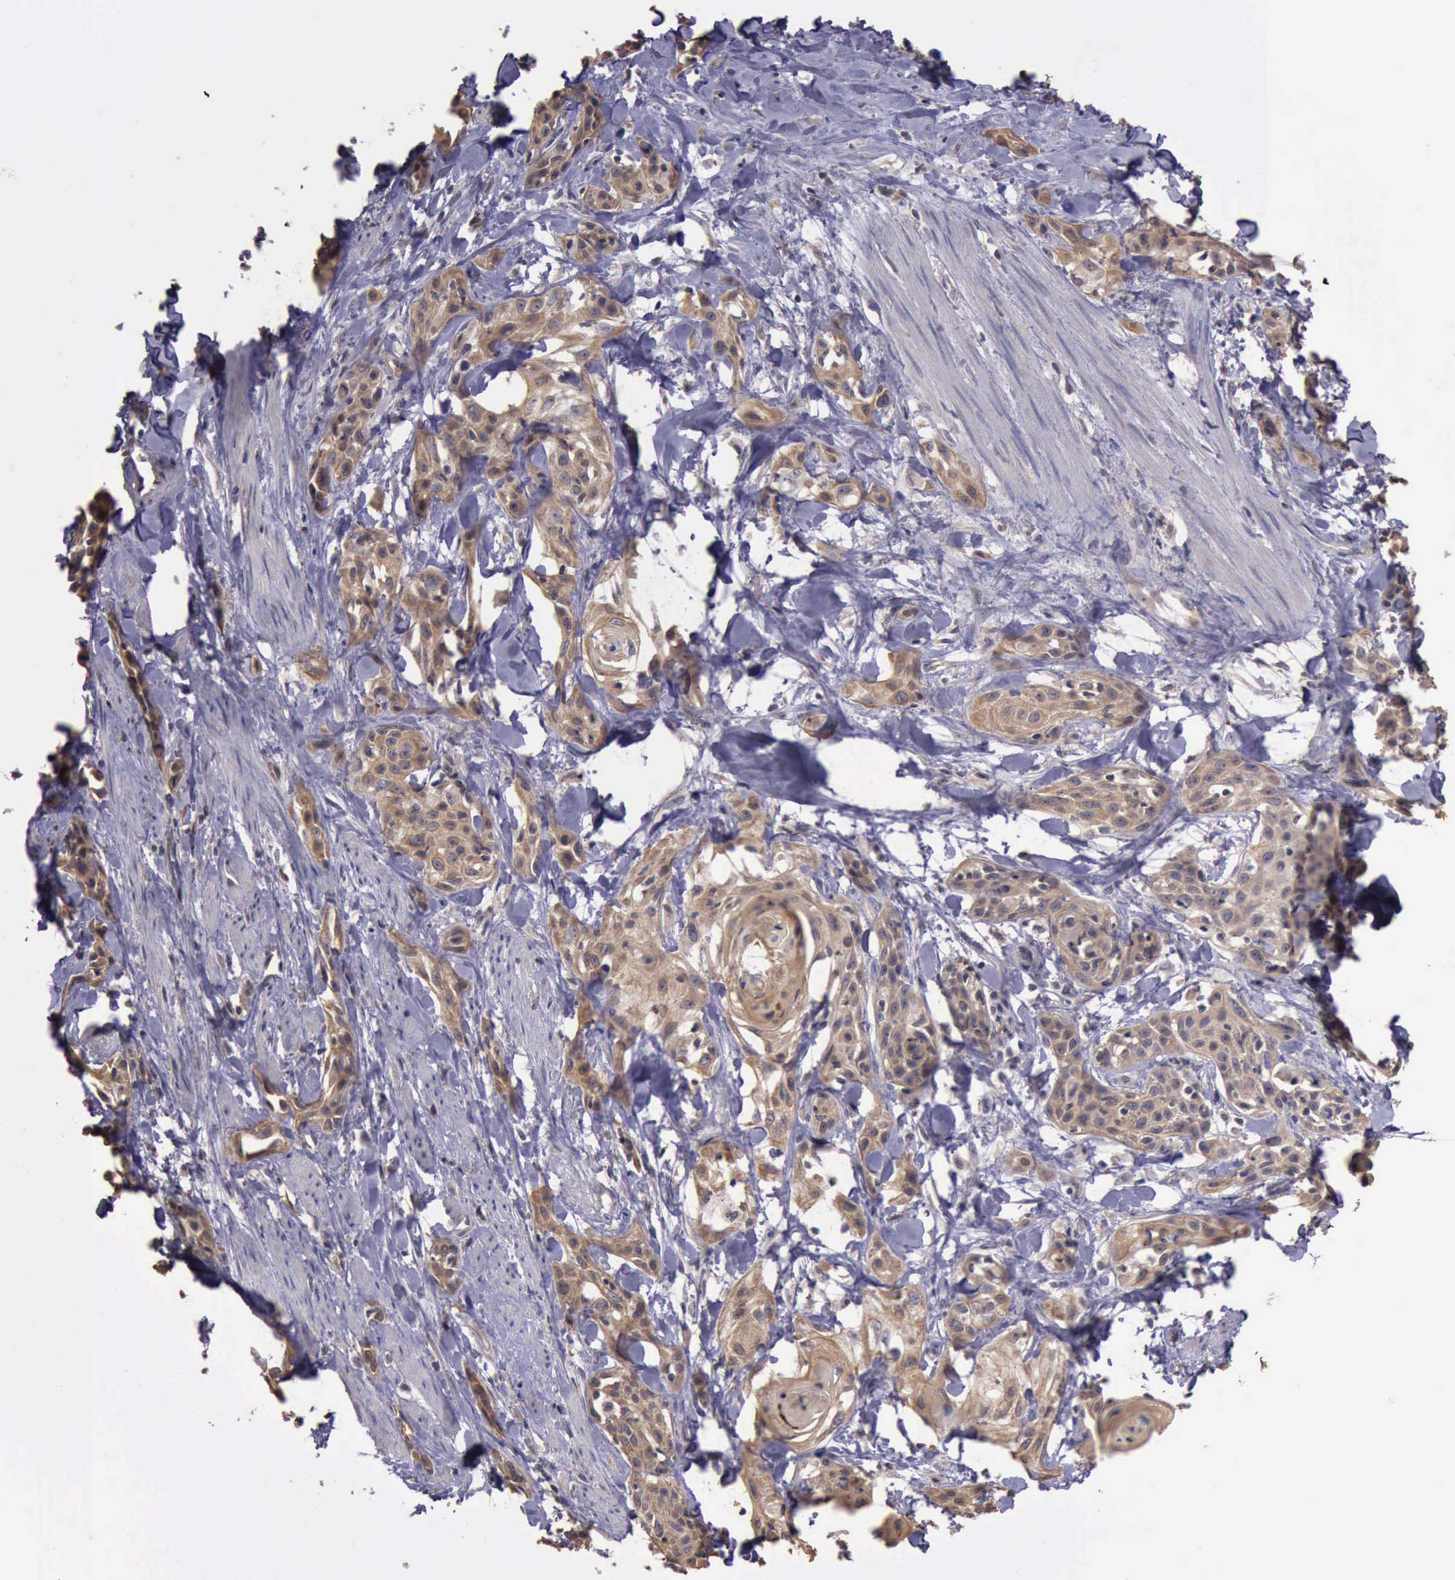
{"staining": {"intensity": "weak", "quantity": ">75%", "location": "cytoplasmic/membranous"}, "tissue": "skin cancer", "cell_type": "Tumor cells", "image_type": "cancer", "snomed": [{"axis": "morphology", "description": "Squamous cell carcinoma, NOS"}, {"axis": "topography", "description": "Skin"}, {"axis": "topography", "description": "Anal"}], "caption": "Squamous cell carcinoma (skin) was stained to show a protein in brown. There is low levels of weak cytoplasmic/membranous staining in approximately >75% of tumor cells. (DAB (3,3'-diaminobenzidine) IHC, brown staining for protein, blue staining for nuclei).", "gene": "RAB39B", "patient": {"sex": "male", "age": 64}}